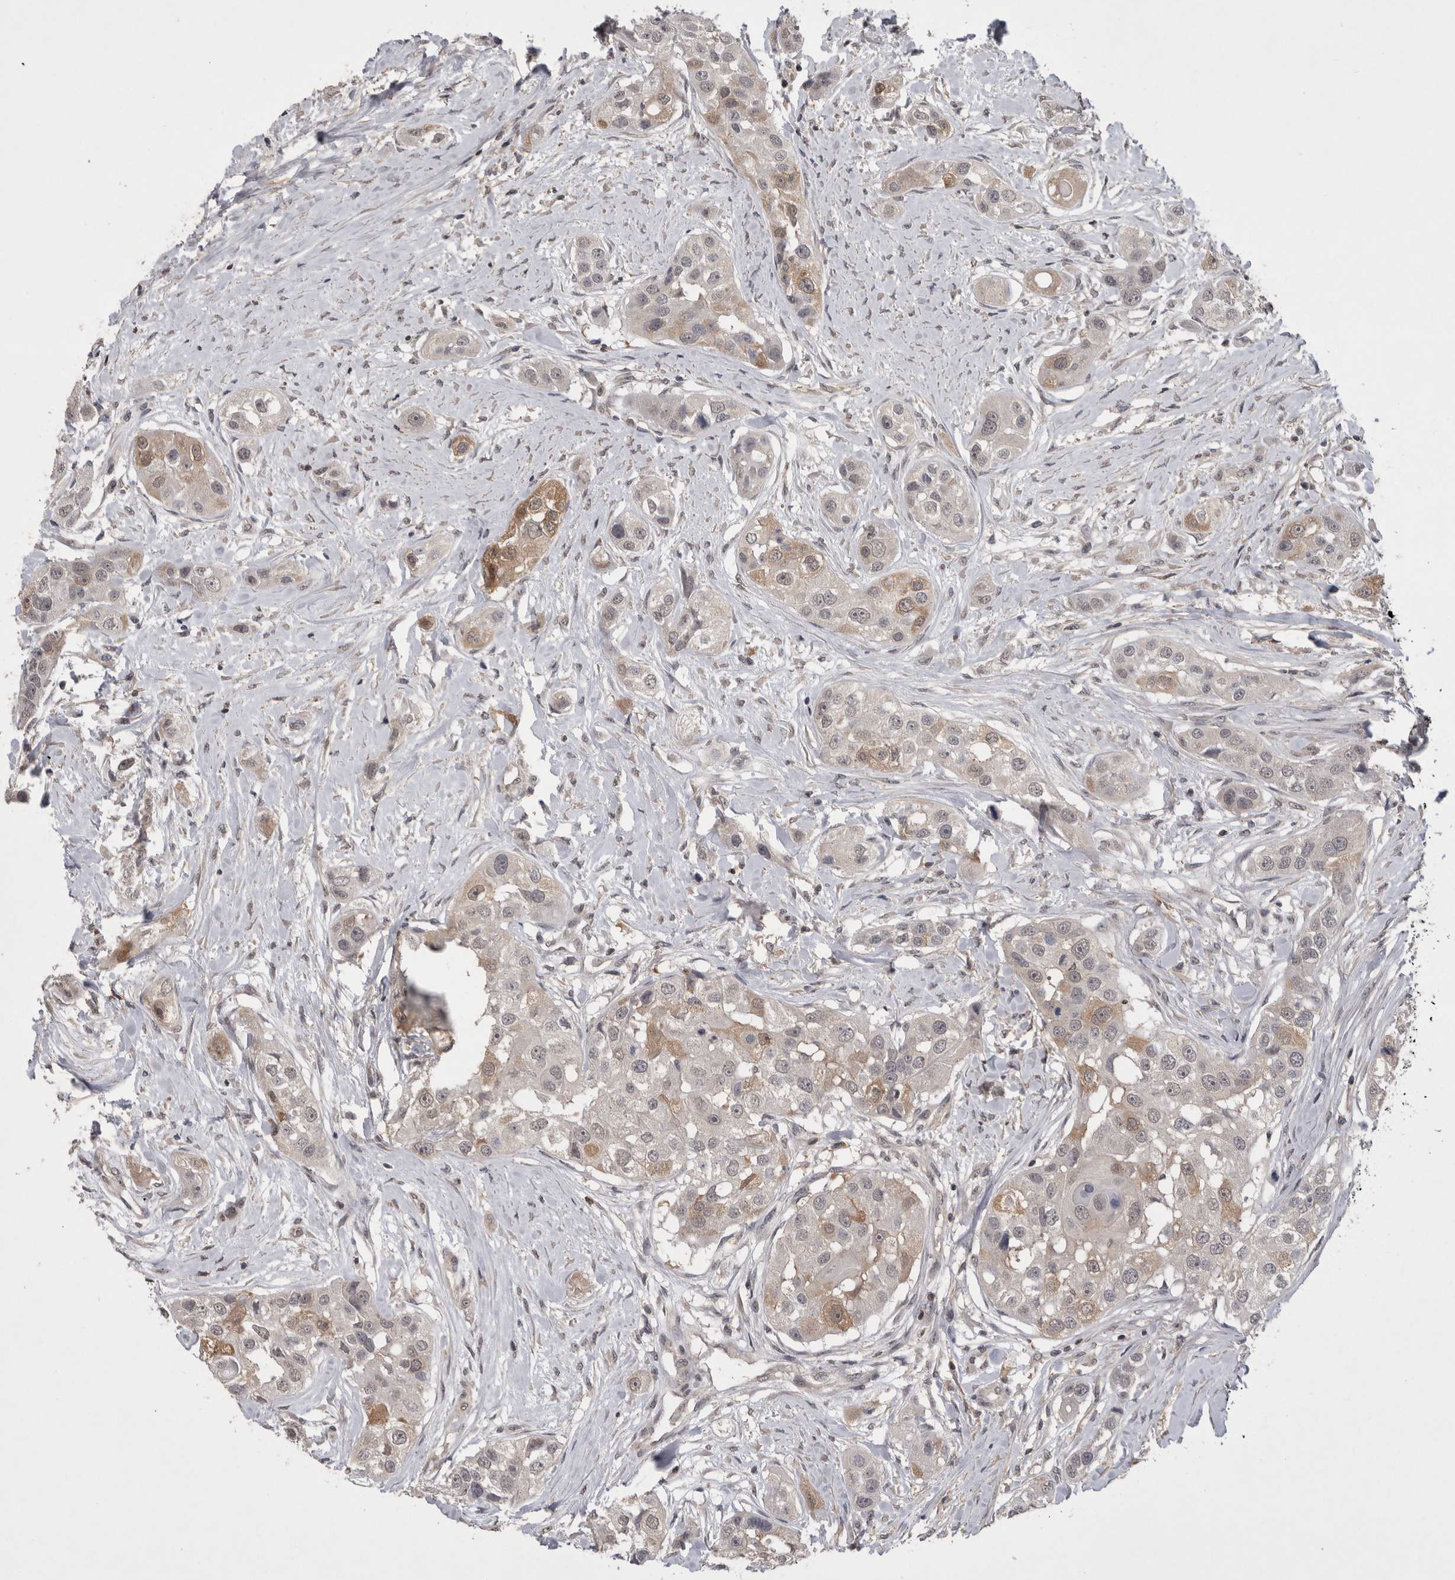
{"staining": {"intensity": "moderate", "quantity": "<25%", "location": "cytoplasmic/membranous"}, "tissue": "head and neck cancer", "cell_type": "Tumor cells", "image_type": "cancer", "snomed": [{"axis": "morphology", "description": "Normal tissue, NOS"}, {"axis": "morphology", "description": "Squamous cell carcinoma, NOS"}, {"axis": "topography", "description": "Skeletal muscle"}, {"axis": "topography", "description": "Head-Neck"}], "caption": "Immunohistochemistry (IHC) (DAB) staining of human squamous cell carcinoma (head and neck) exhibits moderate cytoplasmic/membranous protein positivity in about <25% of tumor cells. Immunohistochemistry (IHC) stains the protein in brown and the nuclei are stained blue.", "gene": "NFATC2", "patient": {"sex": "male", "age": 51}}